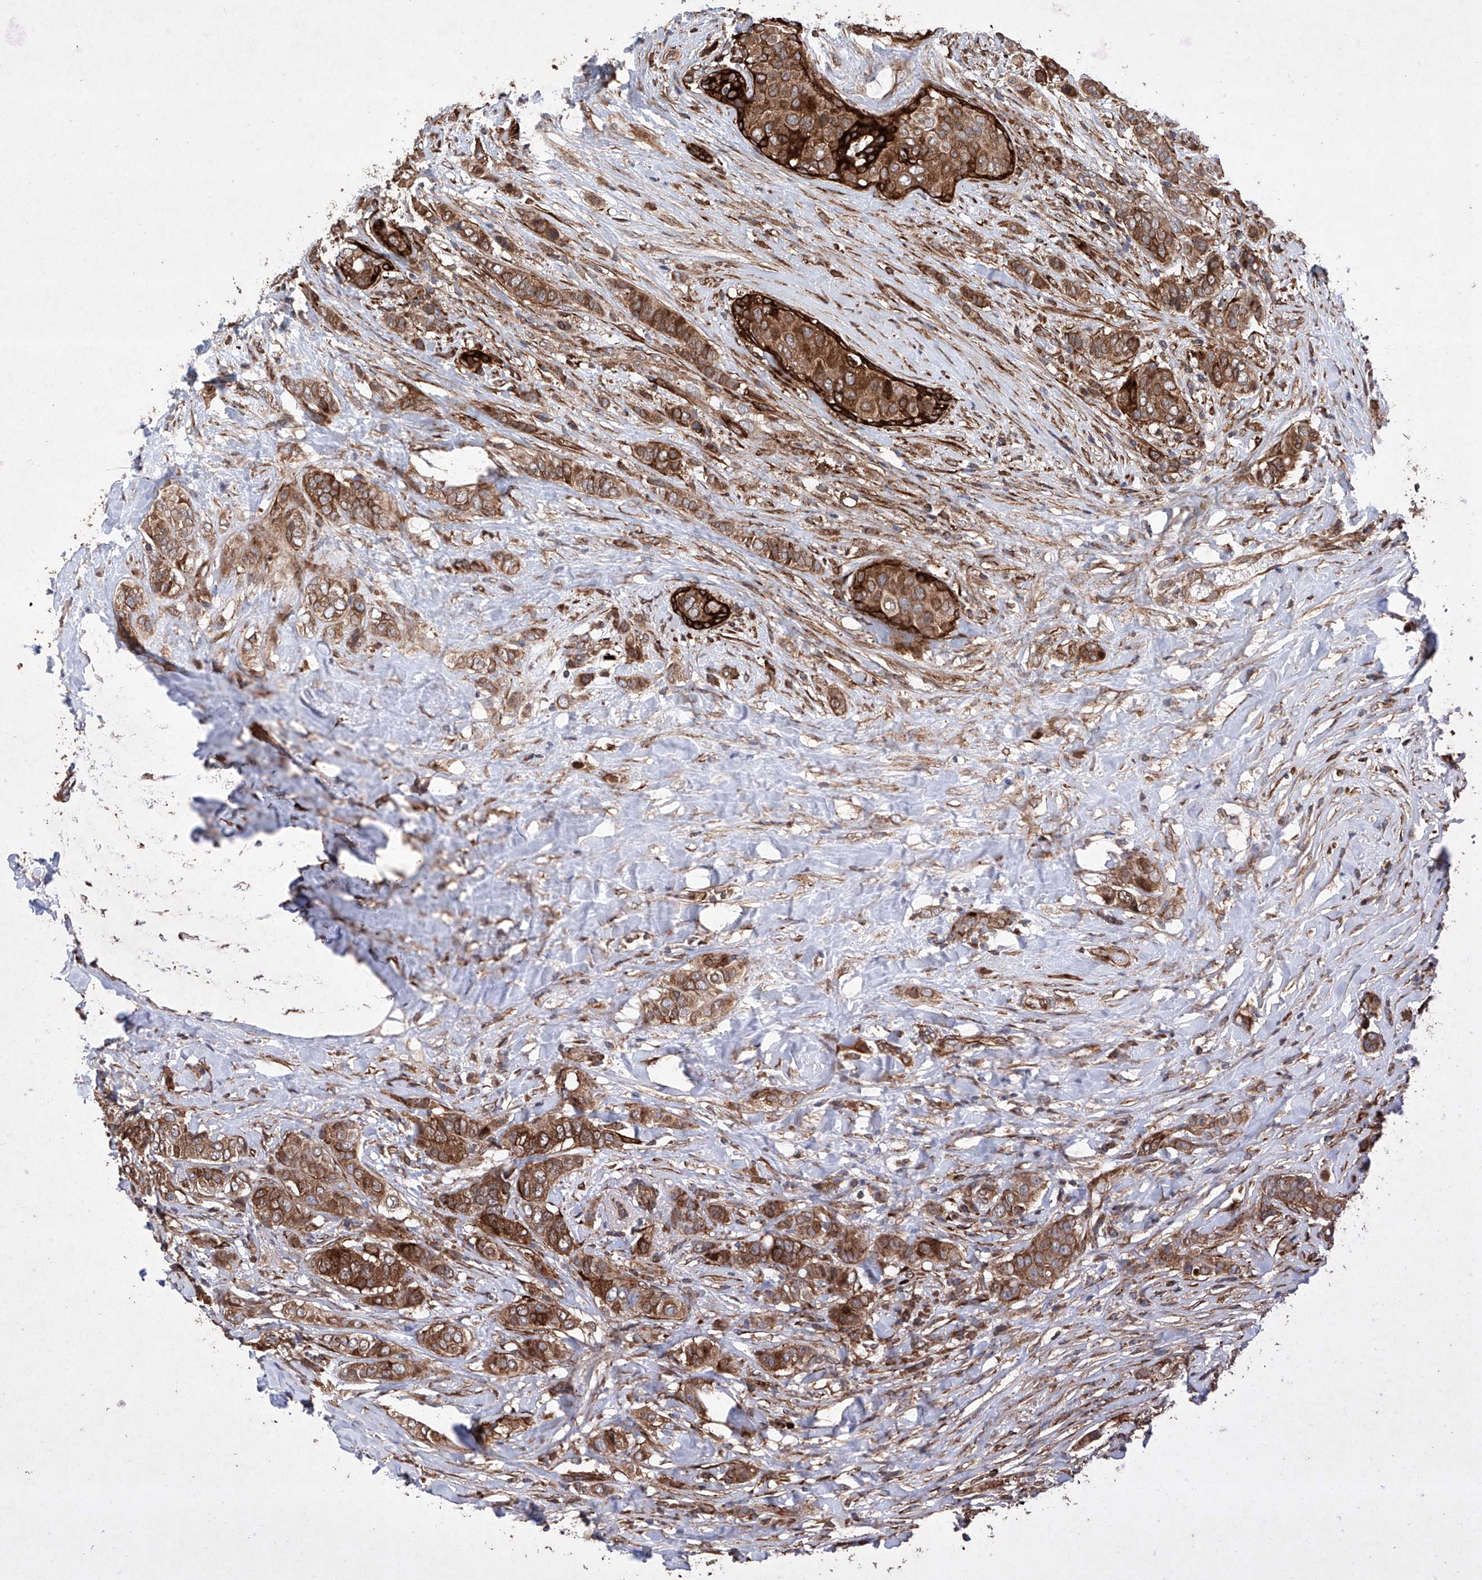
{"staining": {"intensity": "strong", "quantity": ">75%", "location": "cytoplasmic/membranous"}, "tissue": "breast cancer", "cell_type": "Tumor cells", "image_type": "cancer", "snomed": [{"axis": "morphology", "description": "Lobular carcinoma"}, {"axis": "topography", "description": "Breast"}], "caption": "A high amount of strong cytoplasmic/membranous positivity is present in about >75% of tumor cells in lobular carcinoma (breast) tissue.", "gene": "TIMM23", "patient": {"sex": "female", "age": 51}}